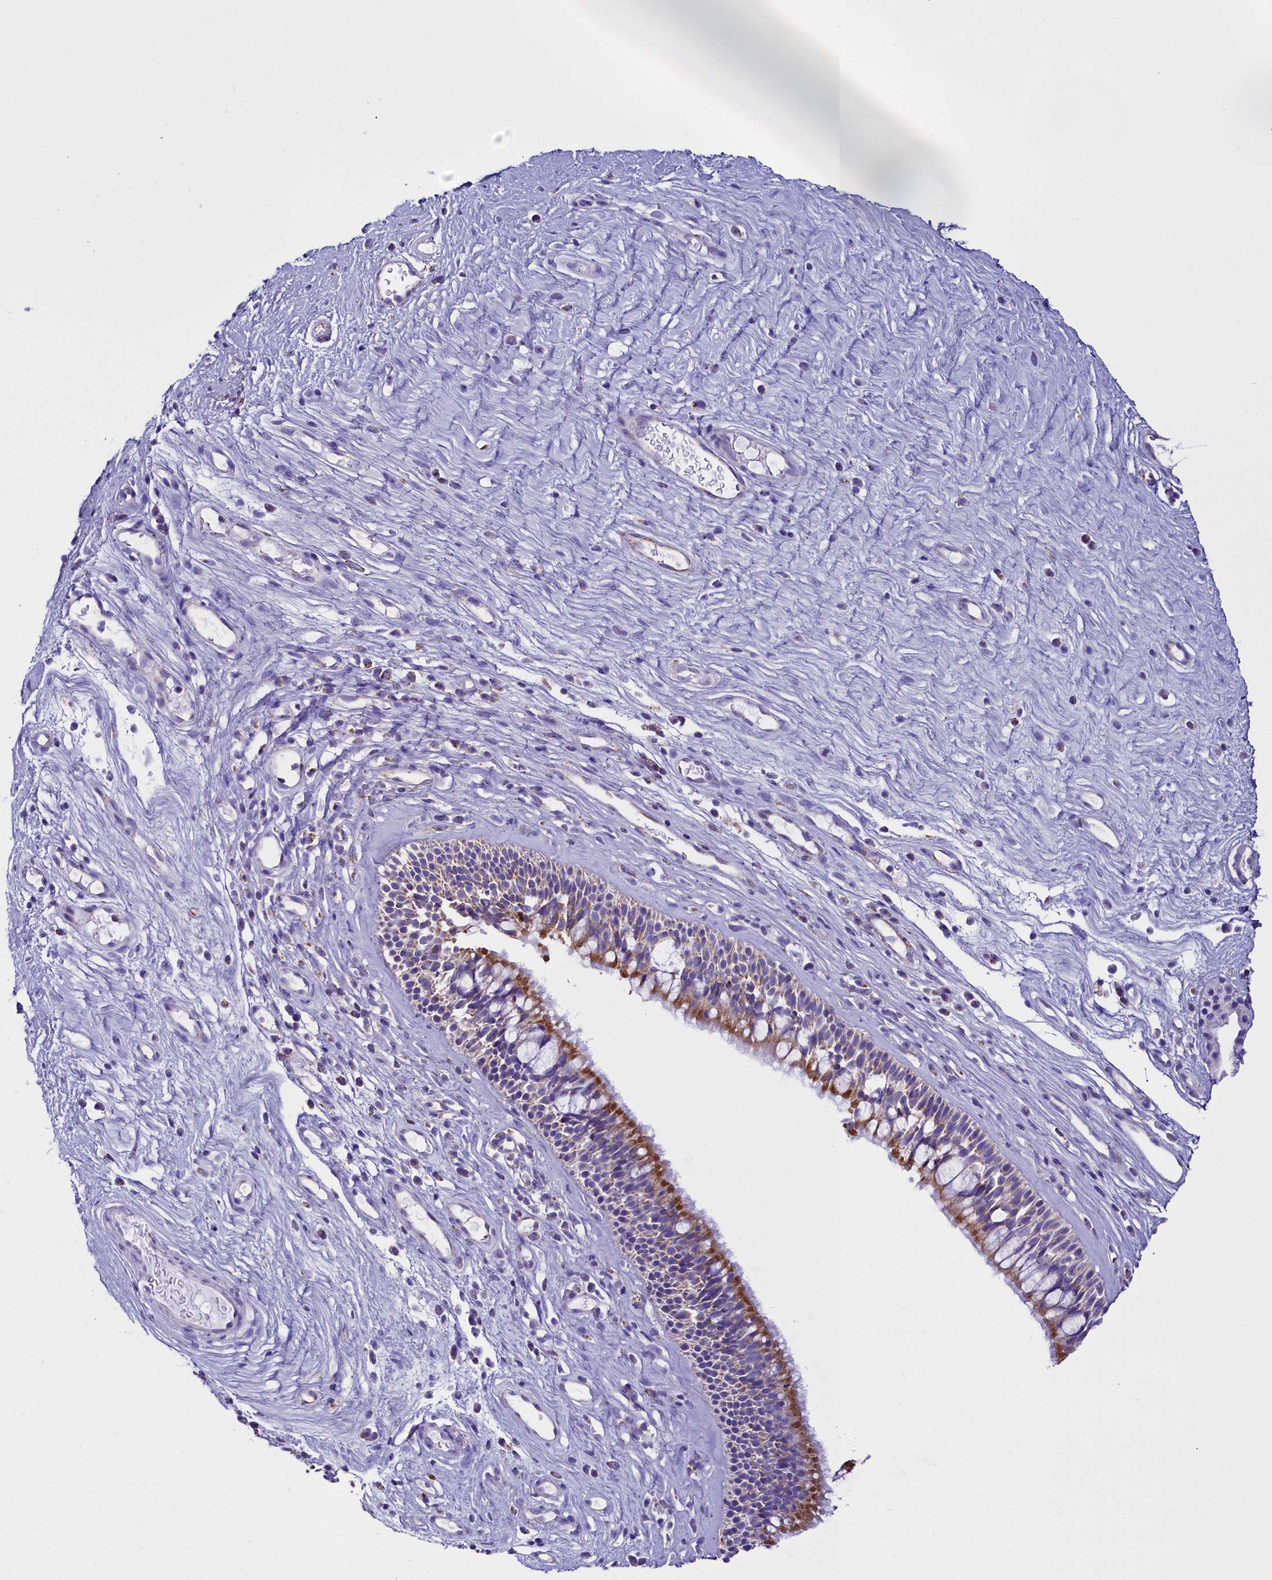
{"staining": {"intensity": "moderate", "quantity": "25%-75%", "location": "cytoplasmic/membranous"}, "tissue": "nasopharynx", "cell_type": "Respiratory epithelial cells", "image_type": "normal", "snomed": [{"axis": "morphology", "description": "Normal tissue, NOS"}, {"axis": "morphology", "description": "Inflammation, NOS"}, {"axis": "morphology", "description": "Malignant melanoma, Metastatic site"}, {"axis": "topography", "description": "Nasopharynx"}], "caption": "Immunohistochemistry of benign nasopharynx reveals medium levels of moderate cytoplasmic/membranous expression in about 25%-75% of respiratory epithelial cells. Nuclei are stained in blue.", "gene": "WDFY3", "patient": {"sex": "male", "age": 70}}